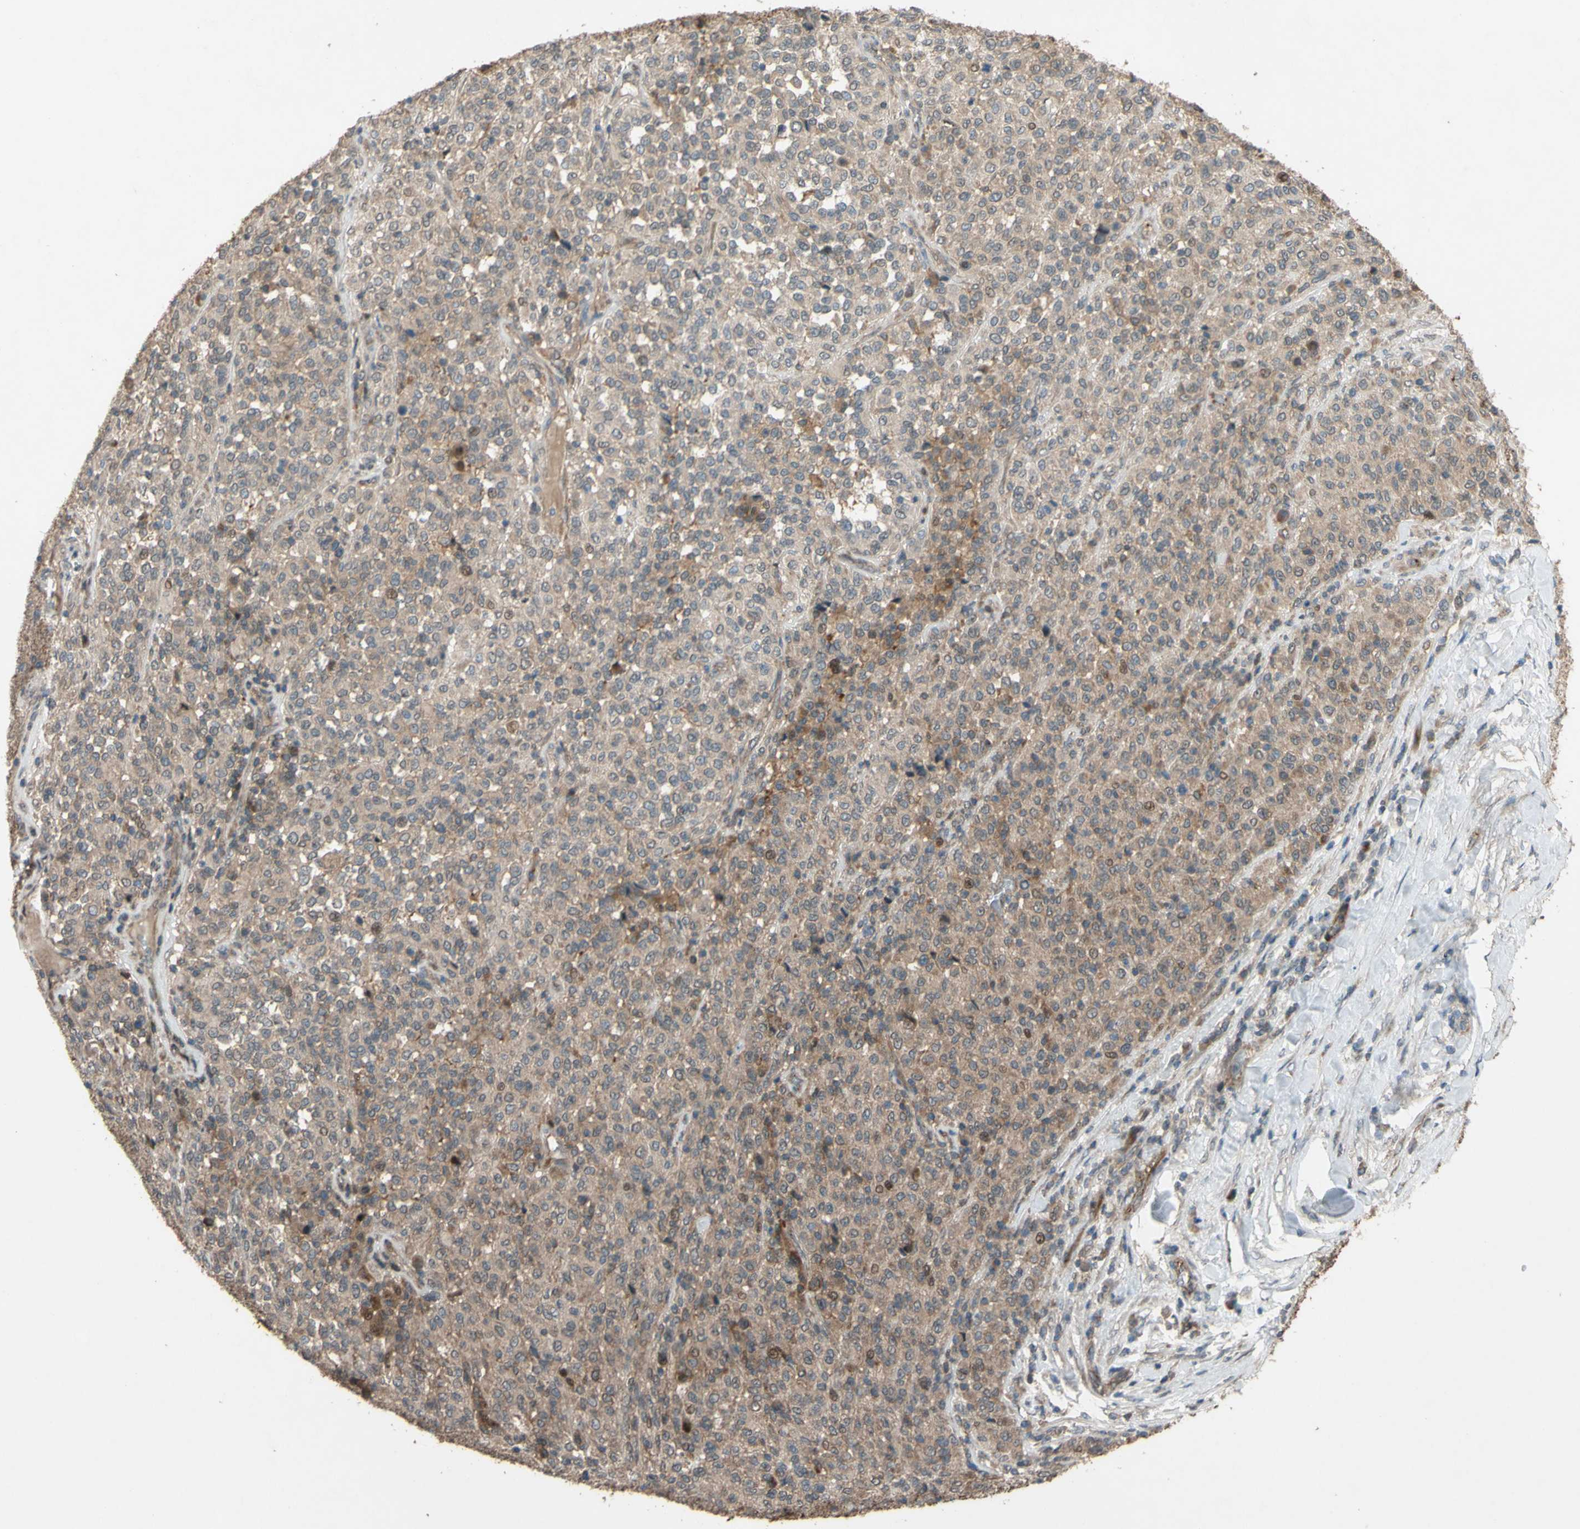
{"staining": {"intensity": "moderate", "quantity": ">75%", "location": "cytoplasmic/membranous"}, "tissue": "melanoma", "cell_type": "Tumor cells", "image_type": "cancer", "snomed": [{"axis": "morphology", "description": "Malignant melanoma, Metastatic site"}, {"axis": "topography", "description": "Pancreas"}], "caption": "DAB immunohistochemical staining of human melanoma reveals moderate cytoplasmic/membranous protein expression in about >75% of tumor cells.", "gene": "SHROOM4", "patient": {"sex": "female", "age": 30}}